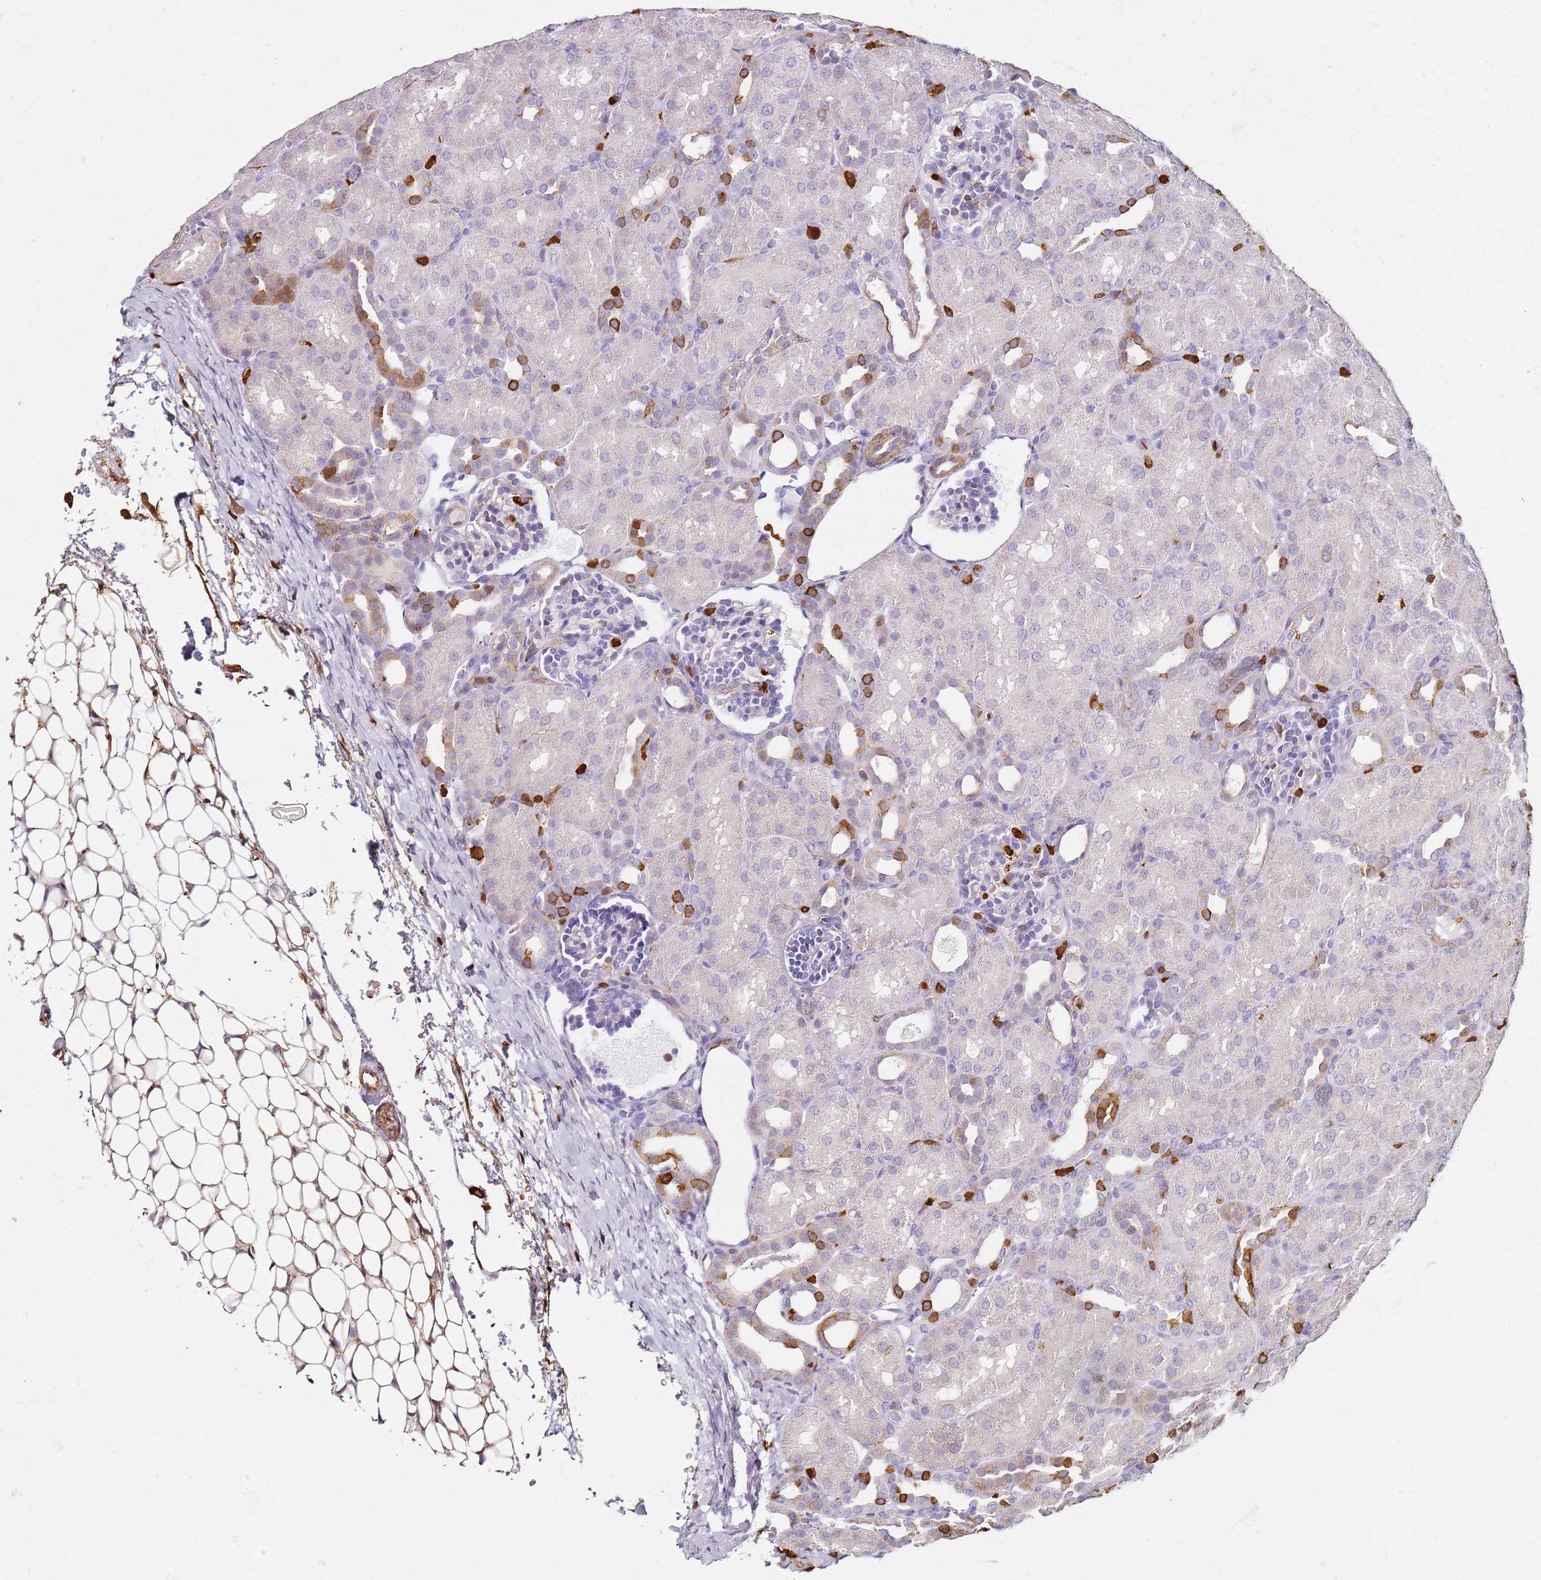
{"staining": {"intensity": "moderate", "quantity": "<25%", "location": "cytoplasmic/membranous"}, "tissue": "kidney", "cell_type": "Cells in glomeruli", "image_type": "normal", "snomed": [{"axis": "morphology", "description": "Normal tissue, NOS"}, {"axis": "topography", "description": "Kidney"}], "caption": "Immunohistochemical staining of unremarkable kidney displays low levels of moderate cytoplasmic/membranous positivity in about <25% of cells in glomeruli.", "gene": "S100A4", "patient": {"sex": "male", "age": 1}}